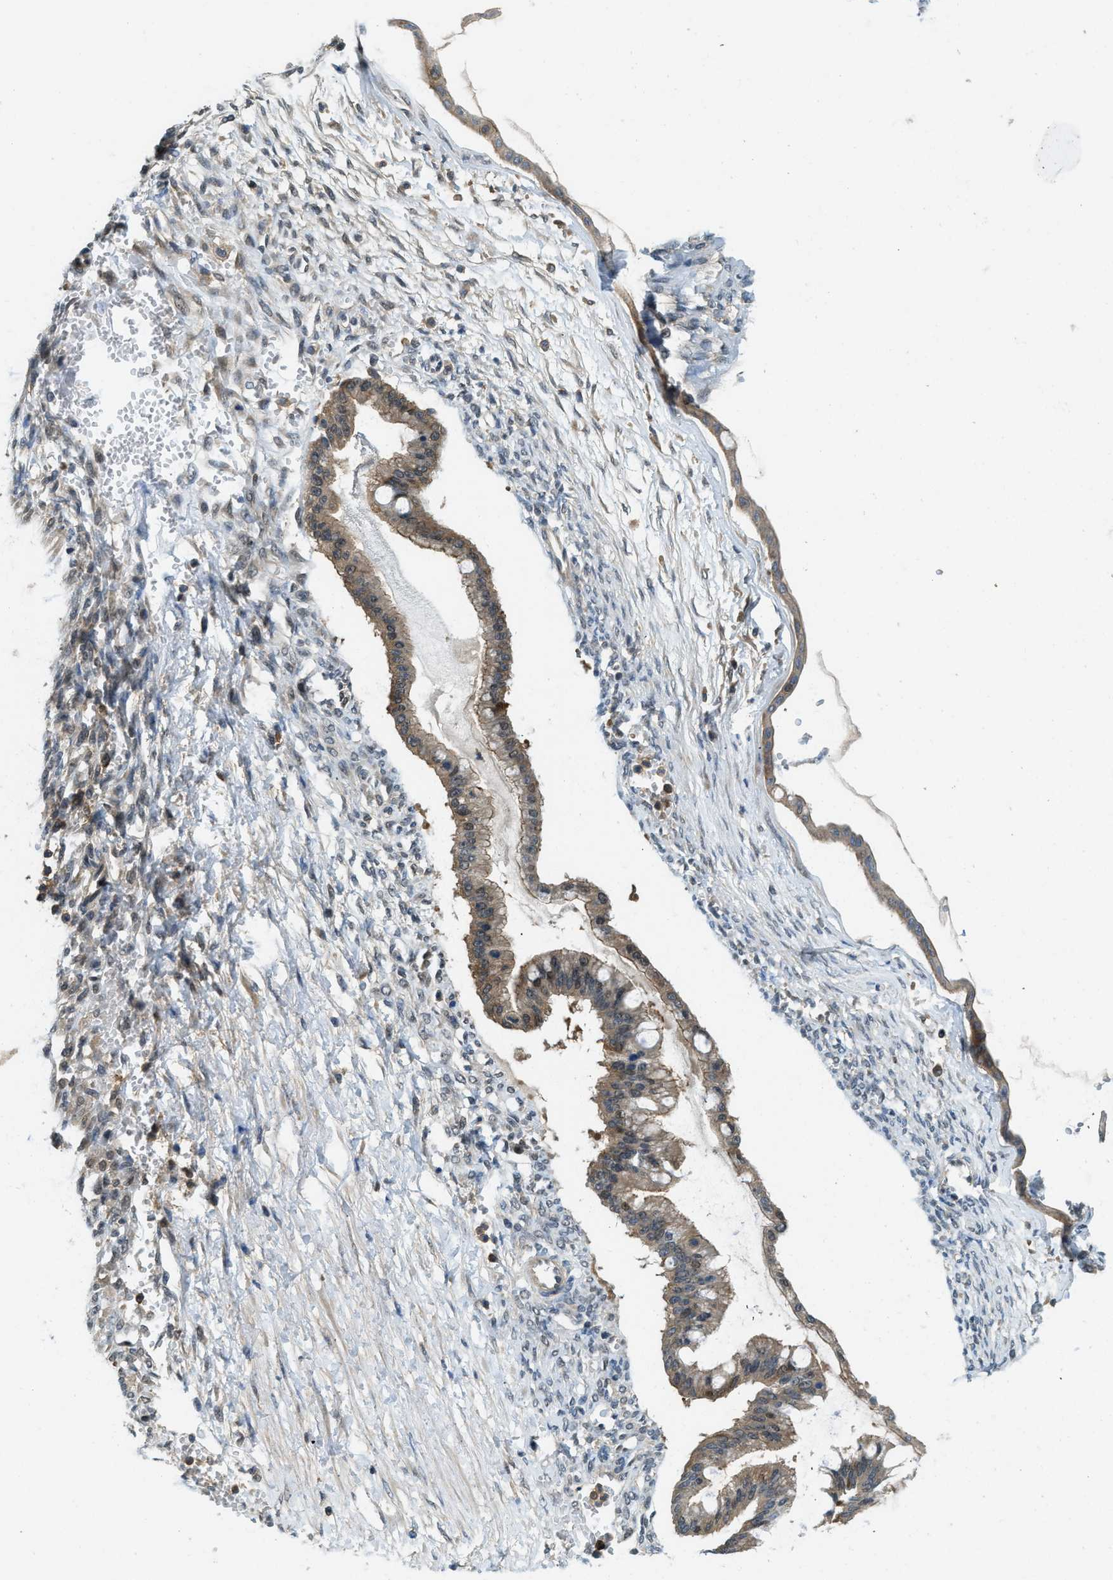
{"staining": {"intensity": "moderate", "quantity": ">75%", "location": "cytoplasmic/membranous,nuclear"}, "tissue": "ovarian cancer", "cell_type": "Tumor cells", "image_type": "cancer", "snomed": [{"axis": "morphology", "description": "Cystadenocarcinoma, mucinous, NOS"}, {"axis": "topography", "description": "Ovary"}], "caption": "Ovarian cancer (mucinous cystadenocarcinoma) tissue demonstrates moderate cytoplasmic/membranous and nuclear expression in approximately >75% of tumor cells (DAB (3,3'-diaminobenzidine) IHC with brightfield microscopy, high magnification).", "gene": "GMPPB", "patient": {"sex": "female", "age": 73}}